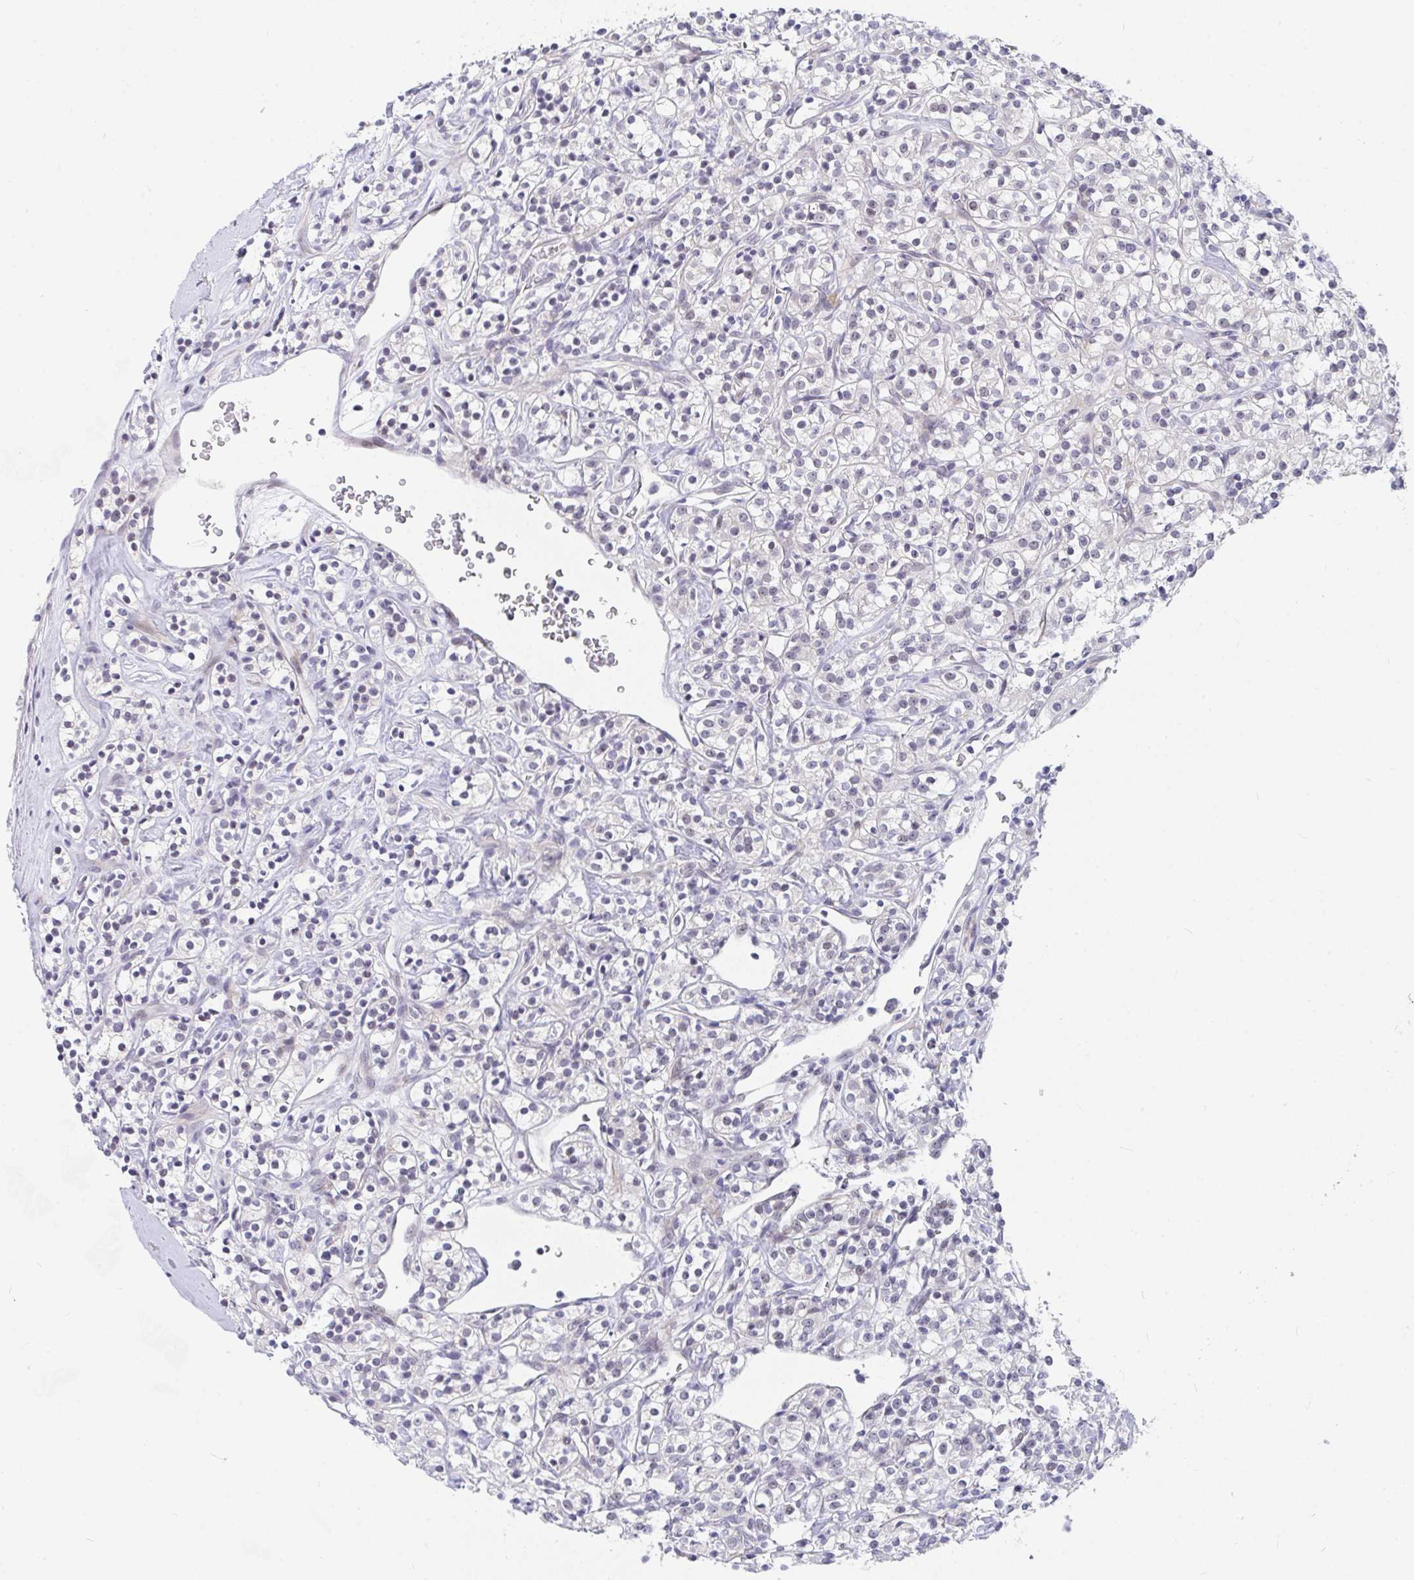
{"staining": {"intensity": "negative", "quantity": "none", "location": "none"}, "tissue": "renal cancer", "cell_type": "Tumor cells", "image_type": "cancer", "snomed": [{"axis": "morphology", "description": "Adenocarcinoma, NOS"}, {"axis": "topography", "description": "Kidney"}], "caption": "A photomicrograph of renal cancer (adenocarcinoma) stained for a protein shows no brown staining in tumor cells.", "gene": "DAOA", "patient": {"sex": "male", "age": 77}}